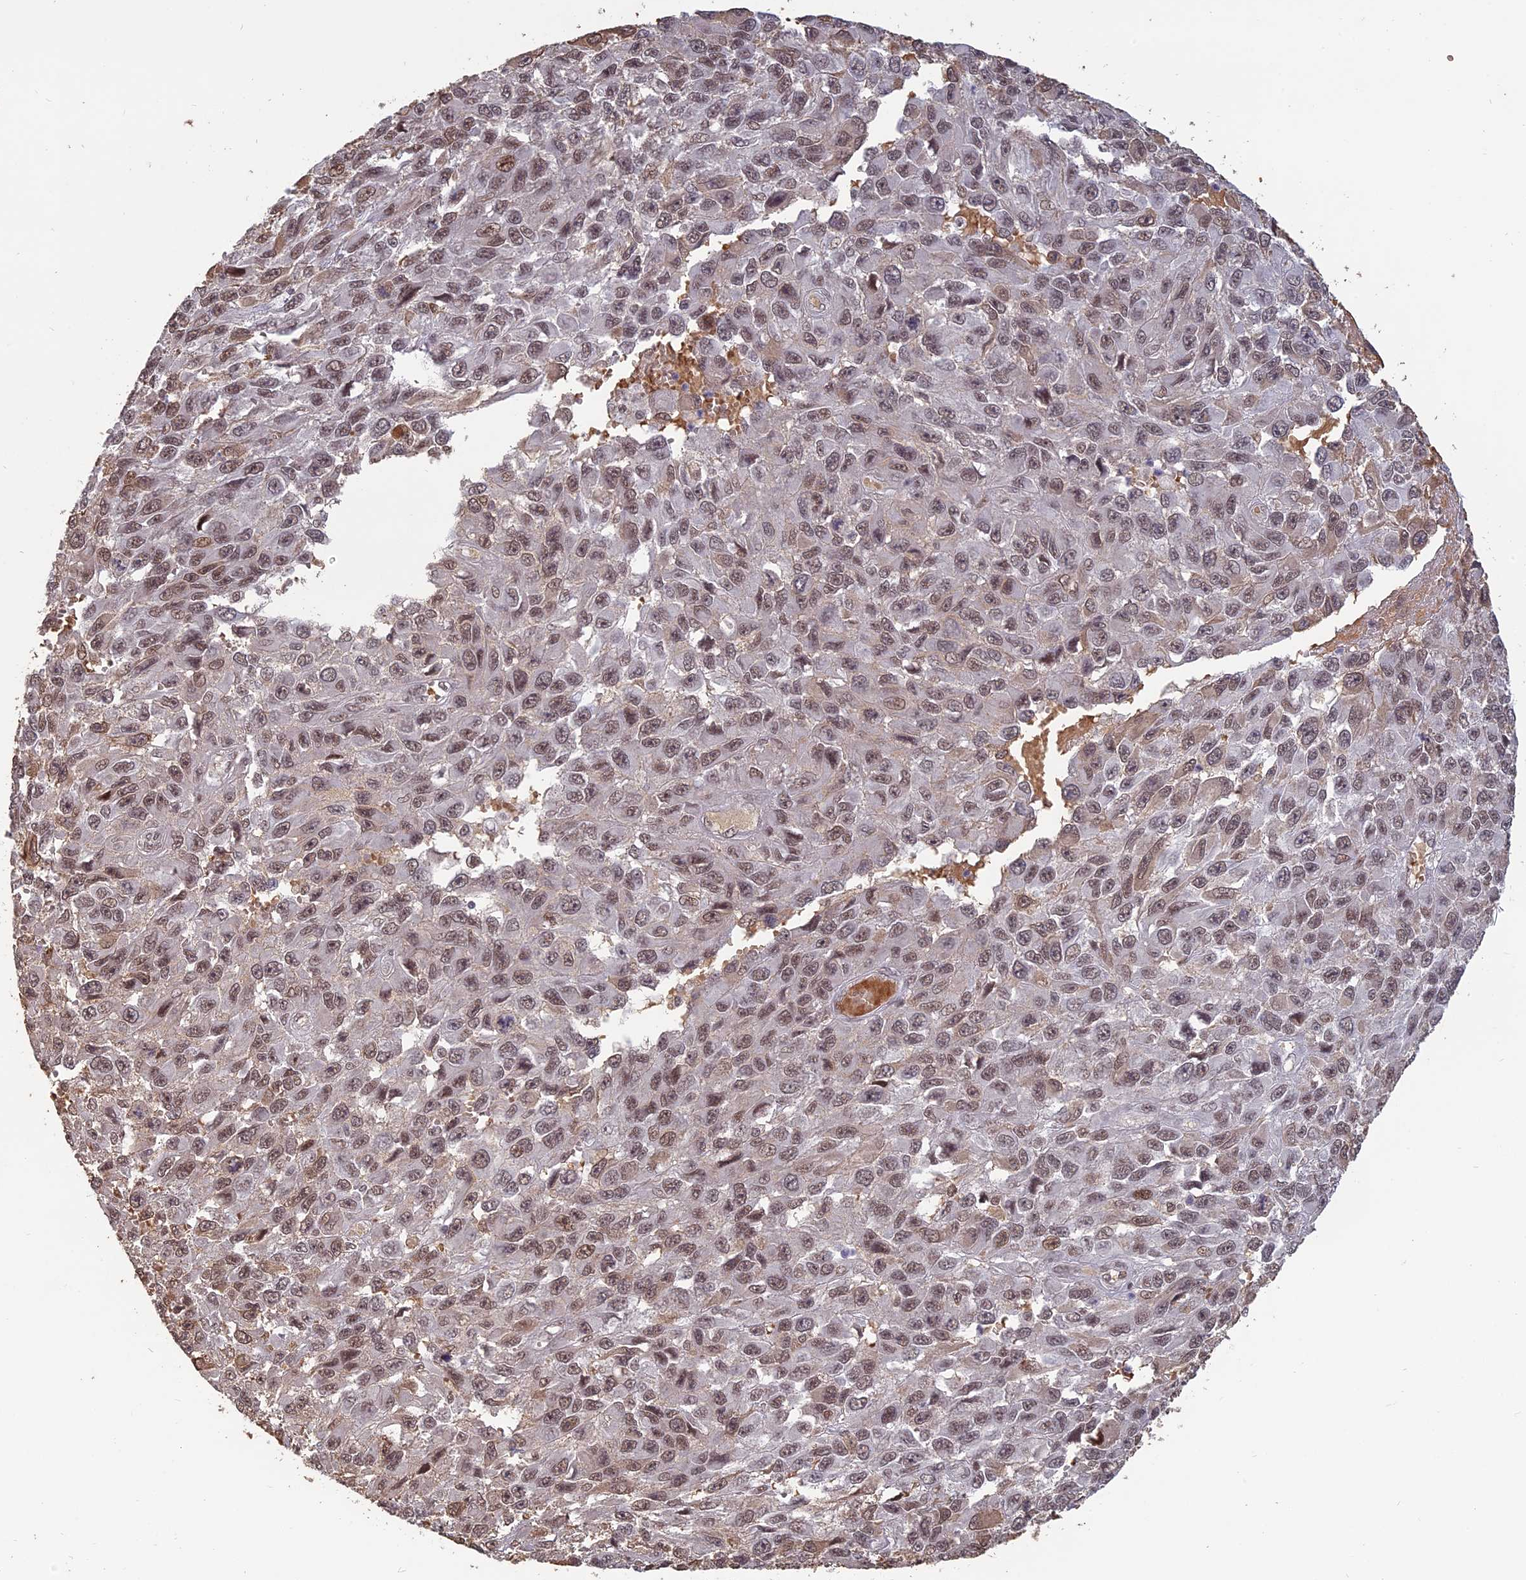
{"staining": {"intensity": "weak", "quantity": ">75%", "location": "nuclear"}, "tissue": "melanoma", "cell_type": "Tumor cells", "image_type": "cancer", "snomed": [{"axis": "morphology", "description": "Normal tissue, NOS"}, {"axis": "morphology", "description": "Malignant melanoma, NOS"}, {"axis": "topography", "description": "Skin"}], "caption": "Malignant melanoma tissue exhibits weak nuclear staining in about >75% of tumor cells", "gene": "MFAP1", "patient": {"sex": "female", "age": 96}}